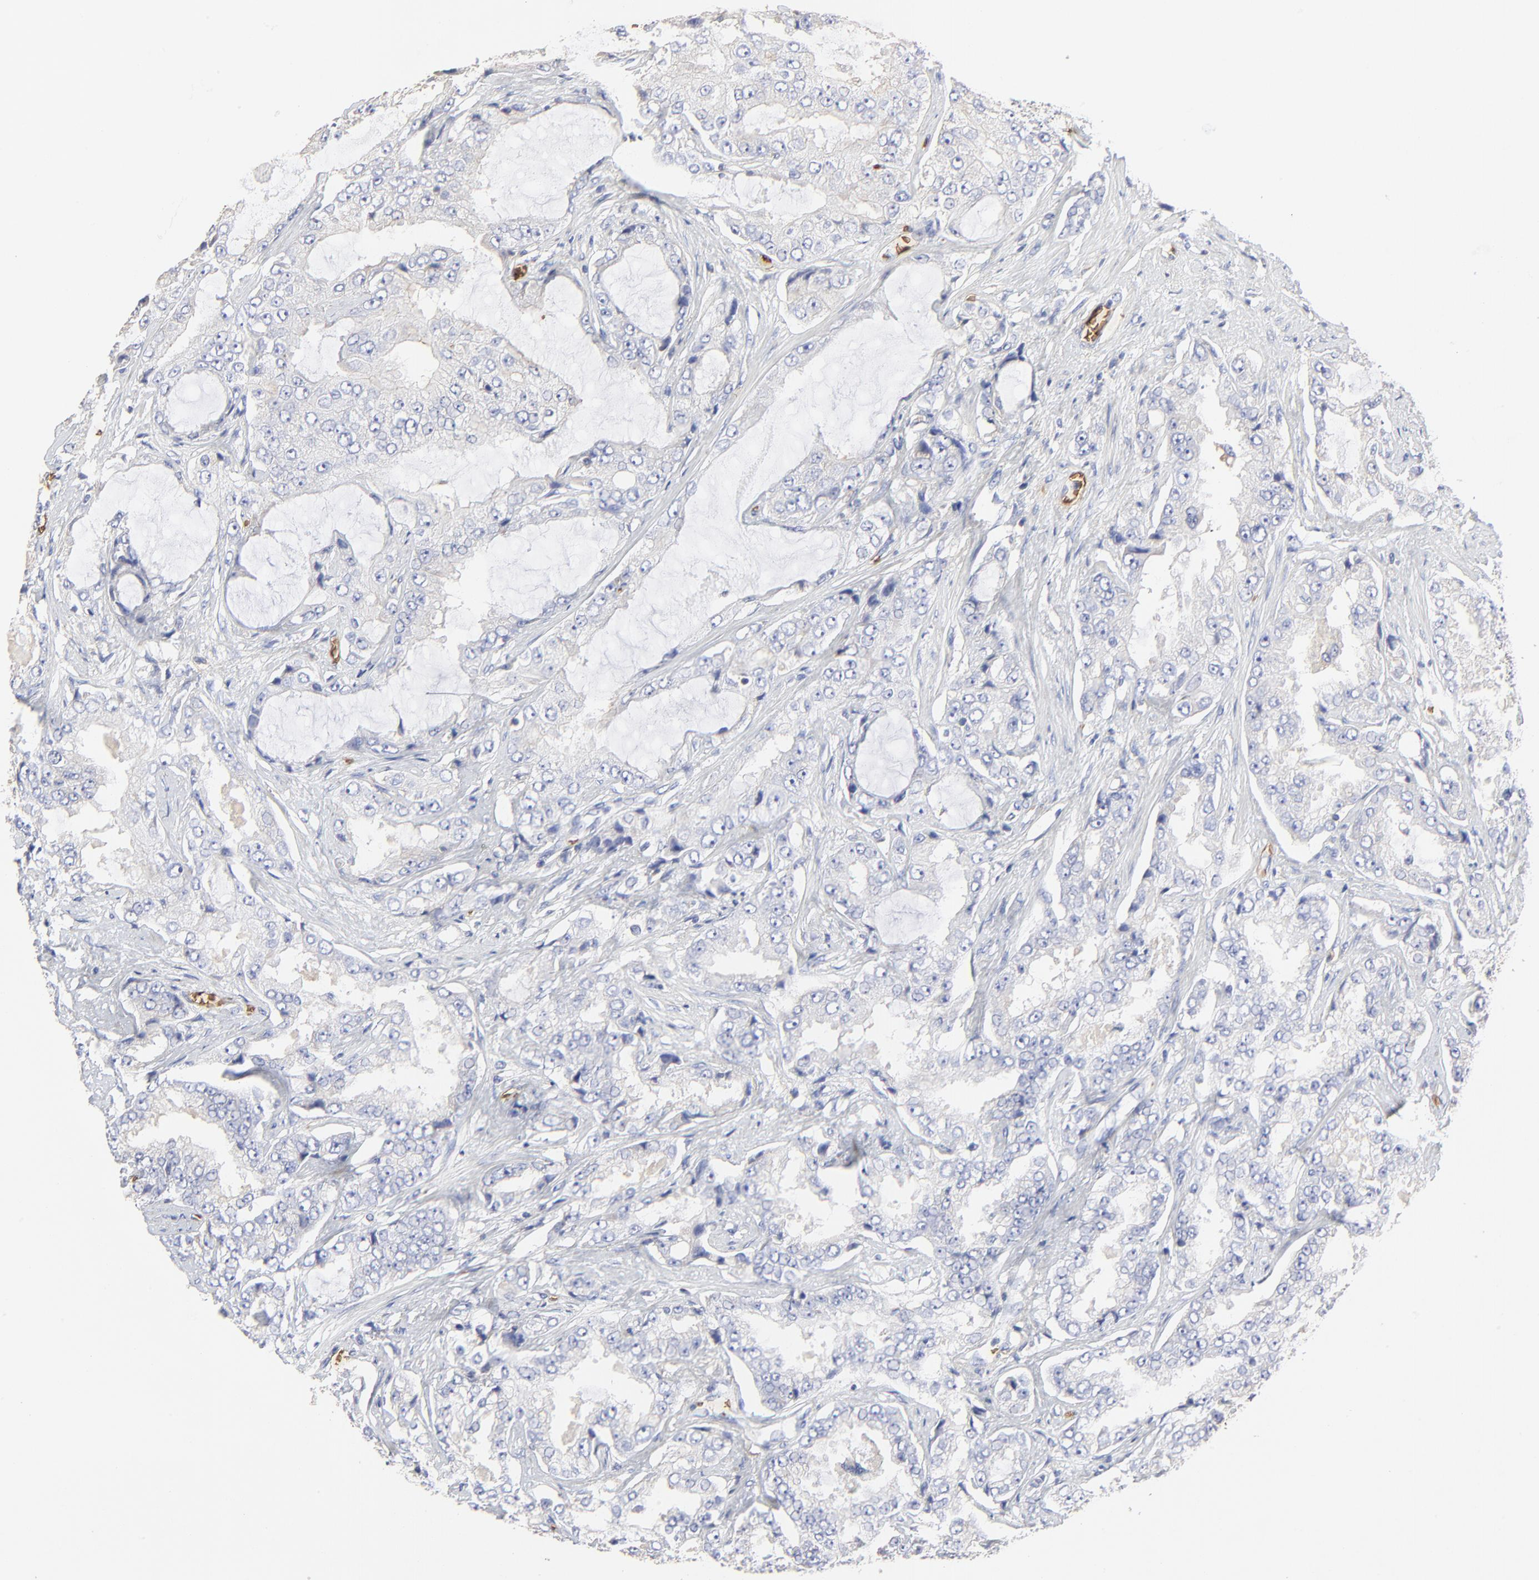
{"staining": {"intensity": "negative", "quantity": "none", "location": "none"}, "tissue": "prostate cancer", "cell_type": "Tumor cells", "image_type": "cancer", "snomed": [{"axis": "morphology", "description": "Adenocarcinoma, High grade"}, {"axis": "topography", "description": "Prostate"}], "caption": "Immunohistochemistry histopathology image of neoplastic tissue: prostate cancer stained with DAB (3,3'-diaminobenzidine) reveals no significant protein positivity in tumor cells.", "gene": "PAG1", "patient": {"sex": "male", "age": 73}}